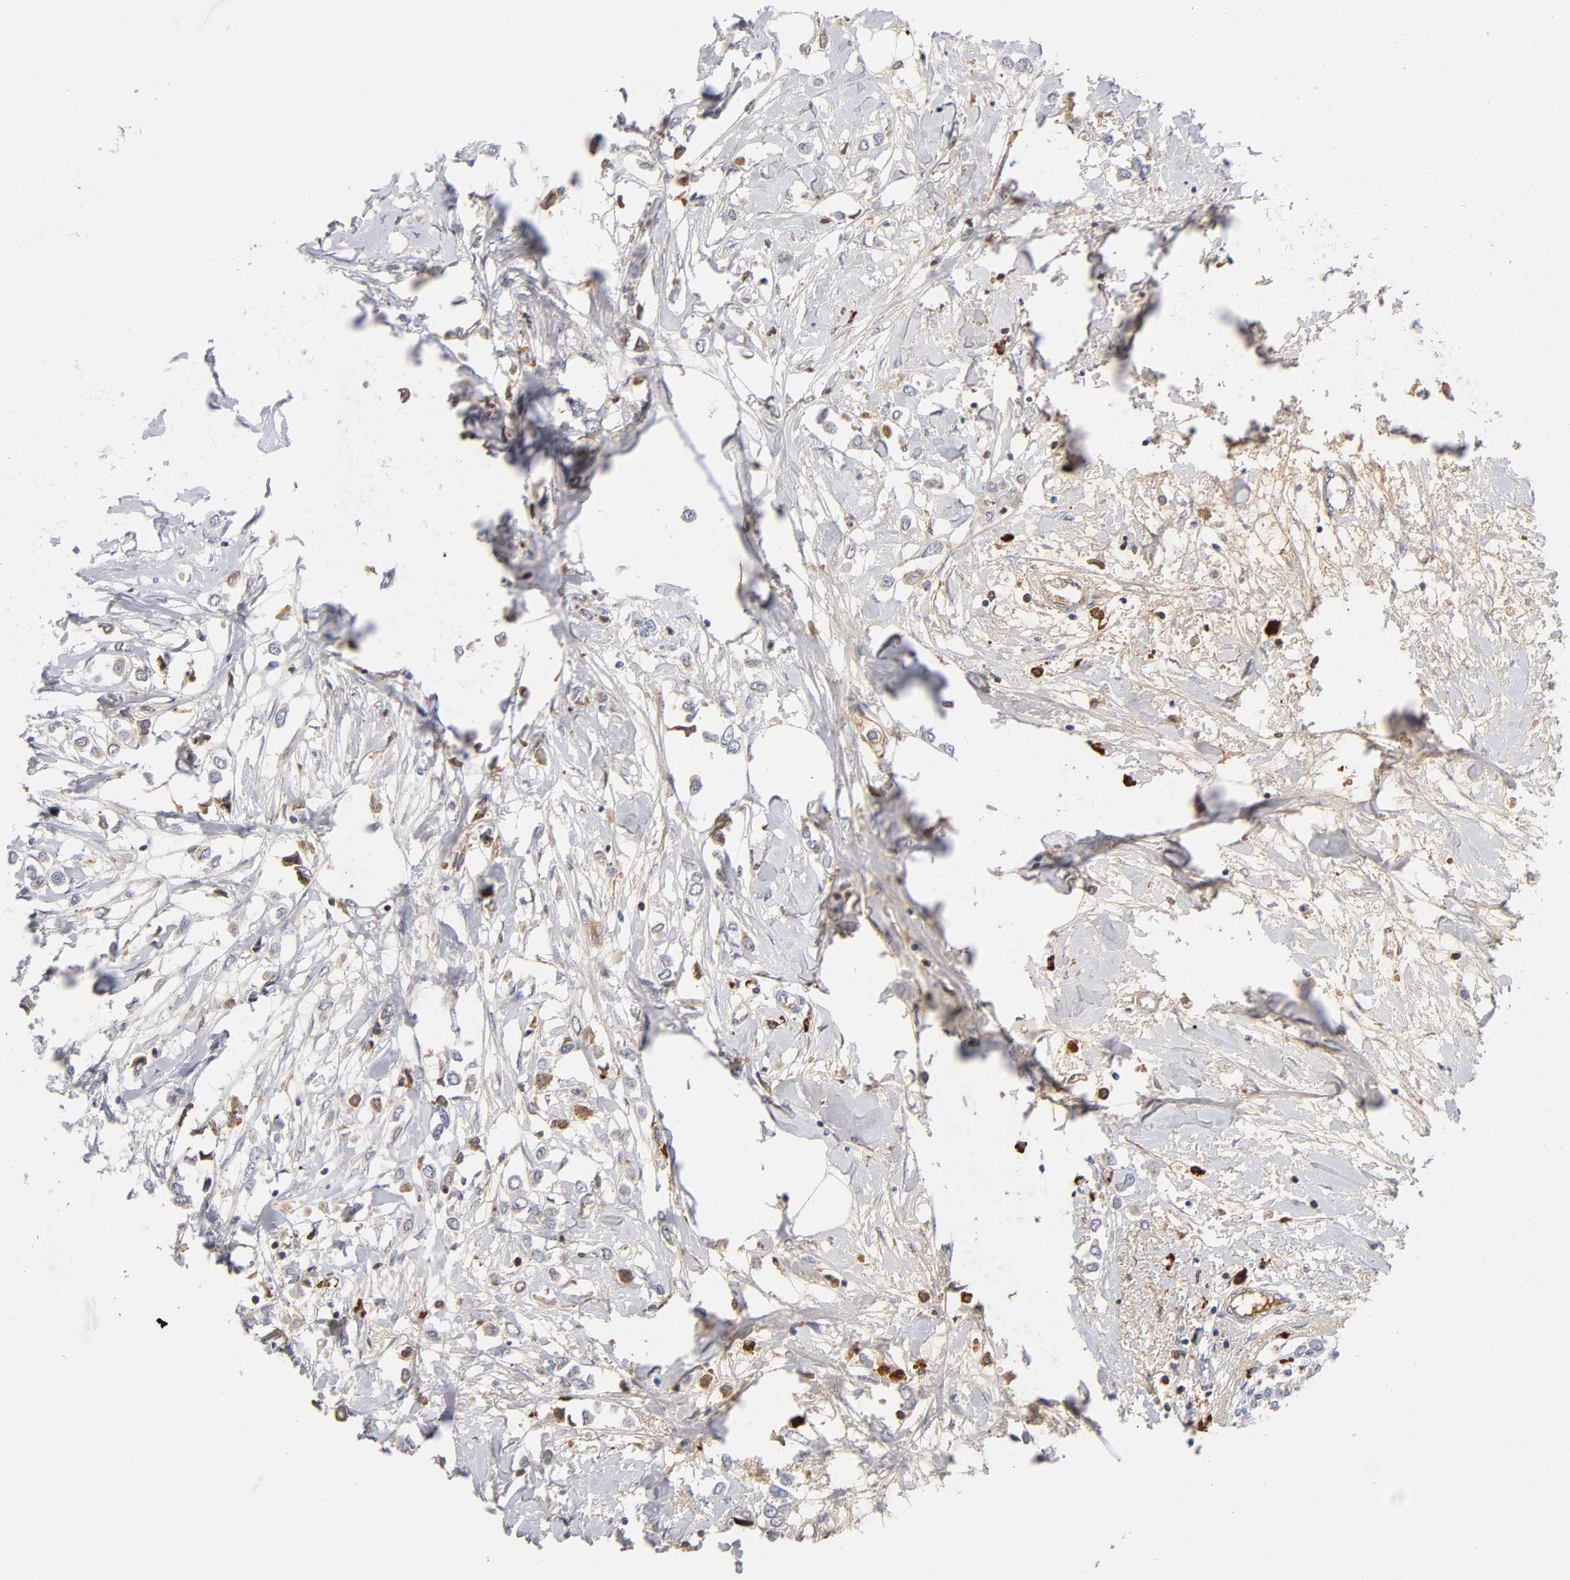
{"staining": {"intensity": "moderate", "quantity": "25%-75%", "location": "cytoplasmic/membranous"}, "tissue": "breast cancer", "cell_type": "Tumor cells", "image_type": "cancer", "snomed": [{"axis": "morphology", "description": "Lobular carcinoma"}, {"axis": "topography", "description": "Breast"}], "caption": "Immunohistochemical staining of breast cancer shows moderate cytoplasmic/membranous protein positivity in about 25%-75% of tumor cells. Using DAB (3,3'-diaminobenzidine) (brown) and hematoxylin (blue) stains, captured at high magnification using brightfield microscopy.", "gene": "NOVA1", "patient": {"sex": "female", "age": 51}}